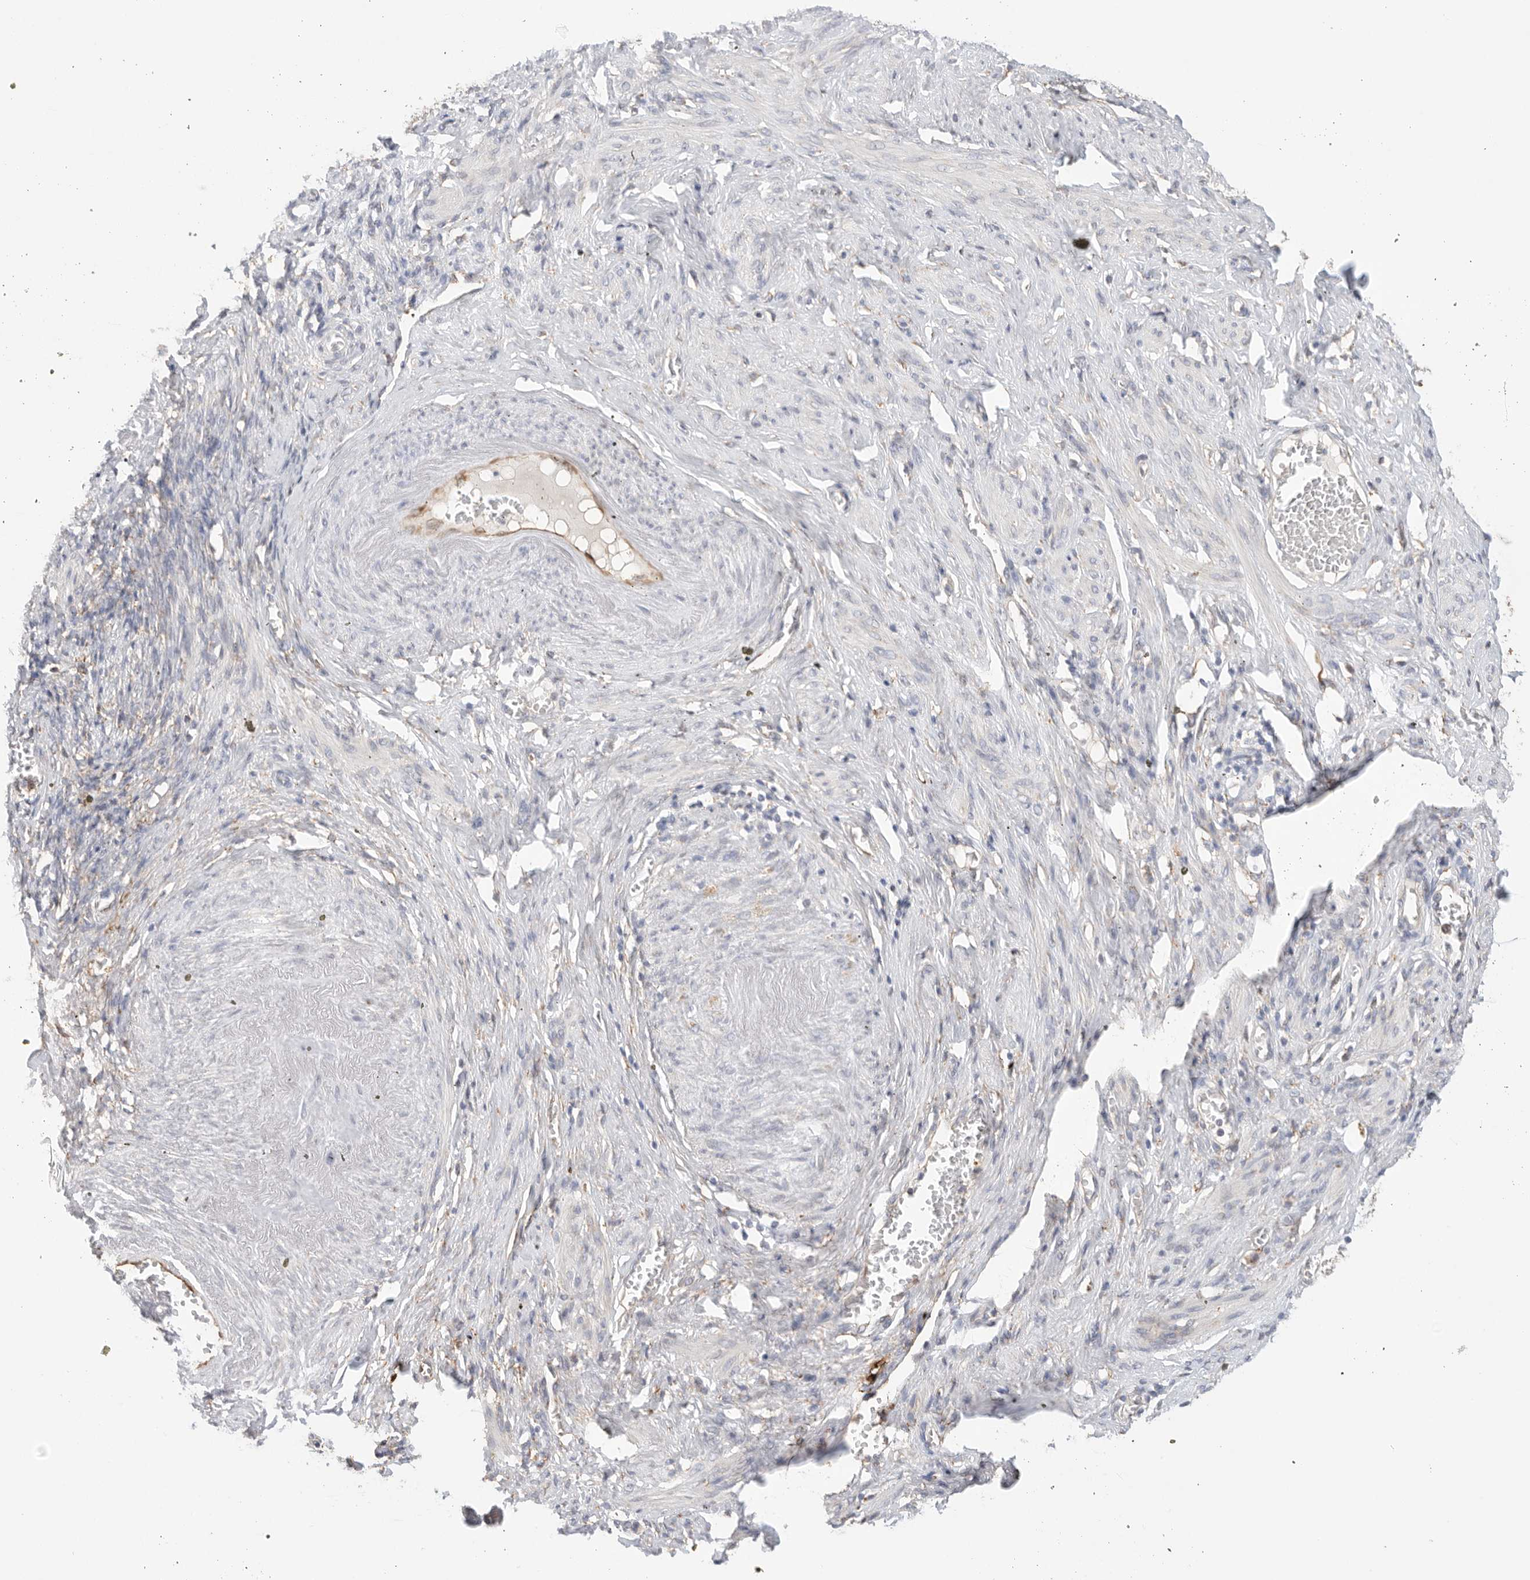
{"staining": {"intensity": "moderate", "quantity": "<25%", "location": "cytoplasmic/membranous"}, "tissue": "adipose tissue", "cell_type": "Adipocytes", "image_type": "normal", "snomed": [{"axis": "morphology", "description": "Normal tissue, NOS"}, {"axis": "topography", "description": "Vascular tissue"}, {"axis": "topography", "description": "Fallopian tube"}, {"axis": "topography", "description": "Ovary"}], "caption": "Protein expression analysis of normal adipose tissue demonstrates moderate cytoplasmic/membranous positivity in approximately <25% of adipocytes. Immunohistochemistry stains the protein of interest in brown and the nuclei are stained blue.", "gene": "BLOC1S5", "patient": {"sex": "female", "age": 67}}